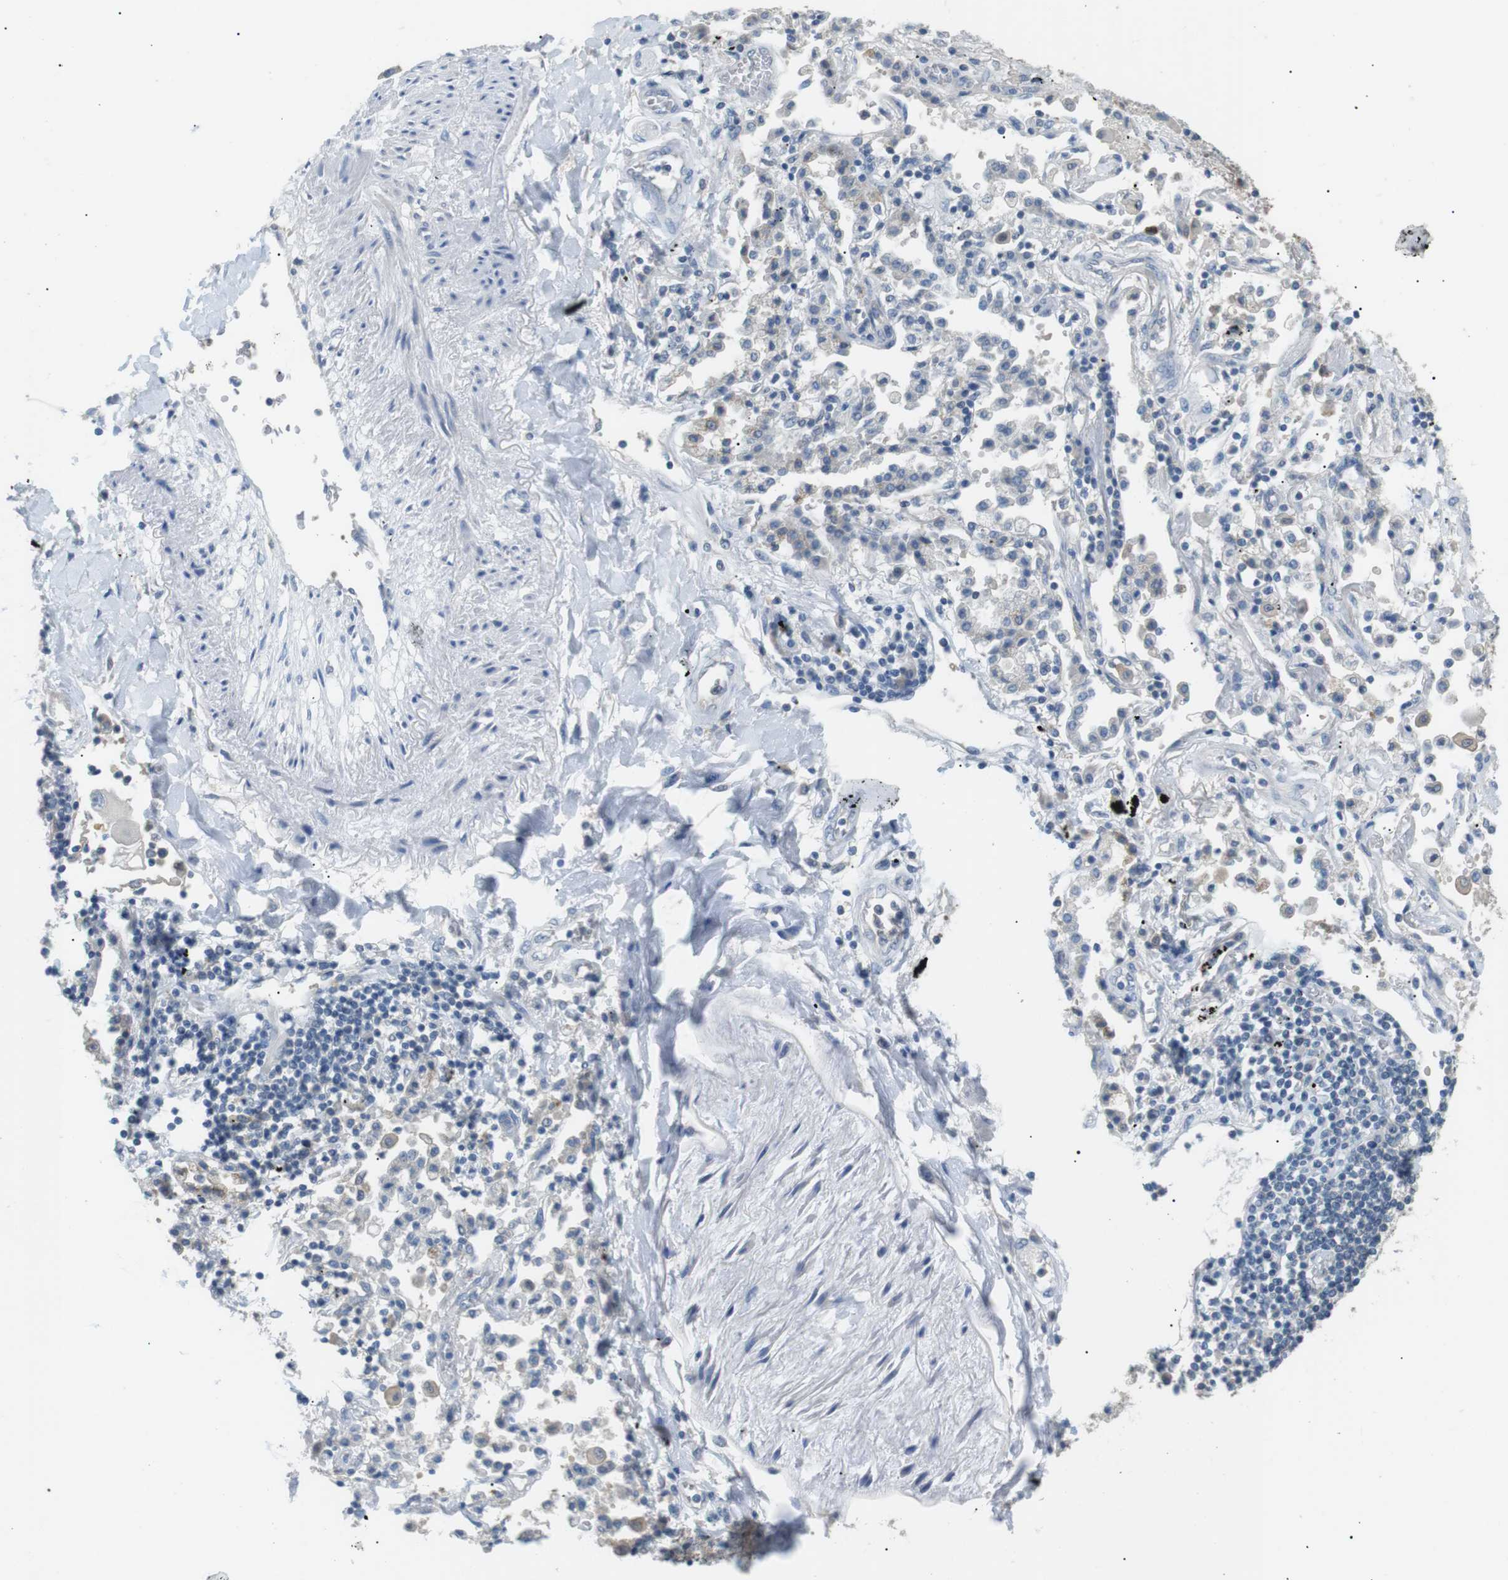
{"staining": {"intensity": "moderate", "quantity": "<25%", "location": "cytoplasmic/membranous"}, "tissue": "lung cancer", "cell_type": "Tumor cells", "image_type": "cancer", "snomed": [{"axis": "morphology", "description": "Adenocarcinoma, NOS"}, {"axis": "topography", "description": "Lung"}], "caption": "An IHC image of tumor tissue is shown. Protein staining in brown labels moderate cytoplasmic/membranous positivity in lung cancer within tumor cells. Using DAB (3,3'-diaminobenzidine) (brown) and hematoxylin (blue) stains, captured at high magnification using brightfield microscopy.", "gene": "CDH26", "patient": {"sex": "female", "age": 65}}